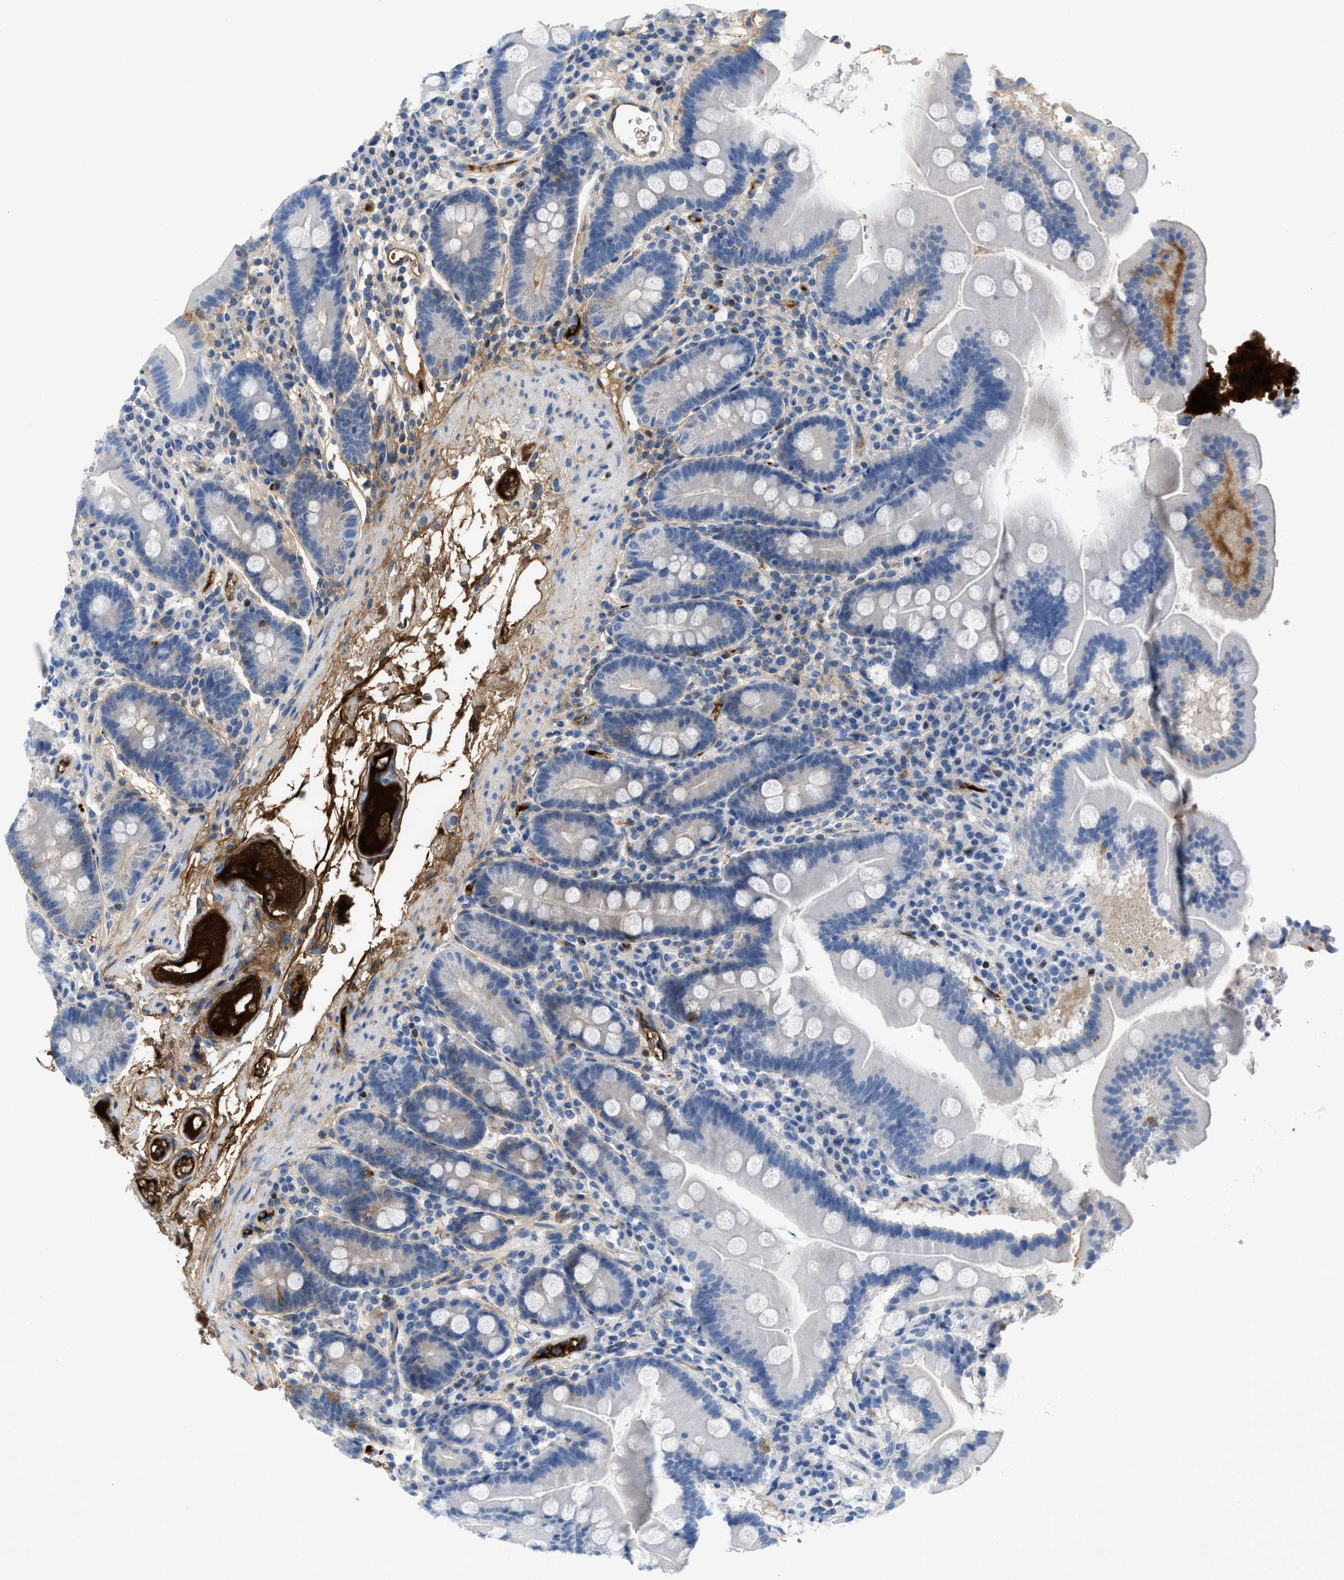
{"staining": {"intensity": "negative", "quantity": "none", "location": "none"}, "tissue": "duodenum", "cell_type": "Glandular cells", "image_type": "normal", "snomed": [{"axis": "morphology", "description": "Normal tissue, NOS"}, {"axis": "topography", "description": "Duodenum"}], "caption": "Human duodenum stained for a protein using immunohistochemistry (IHC) shows no positivity in glandular cells.", "gene": "LEF1", "patient": {"sex": "male", "age": 50}}